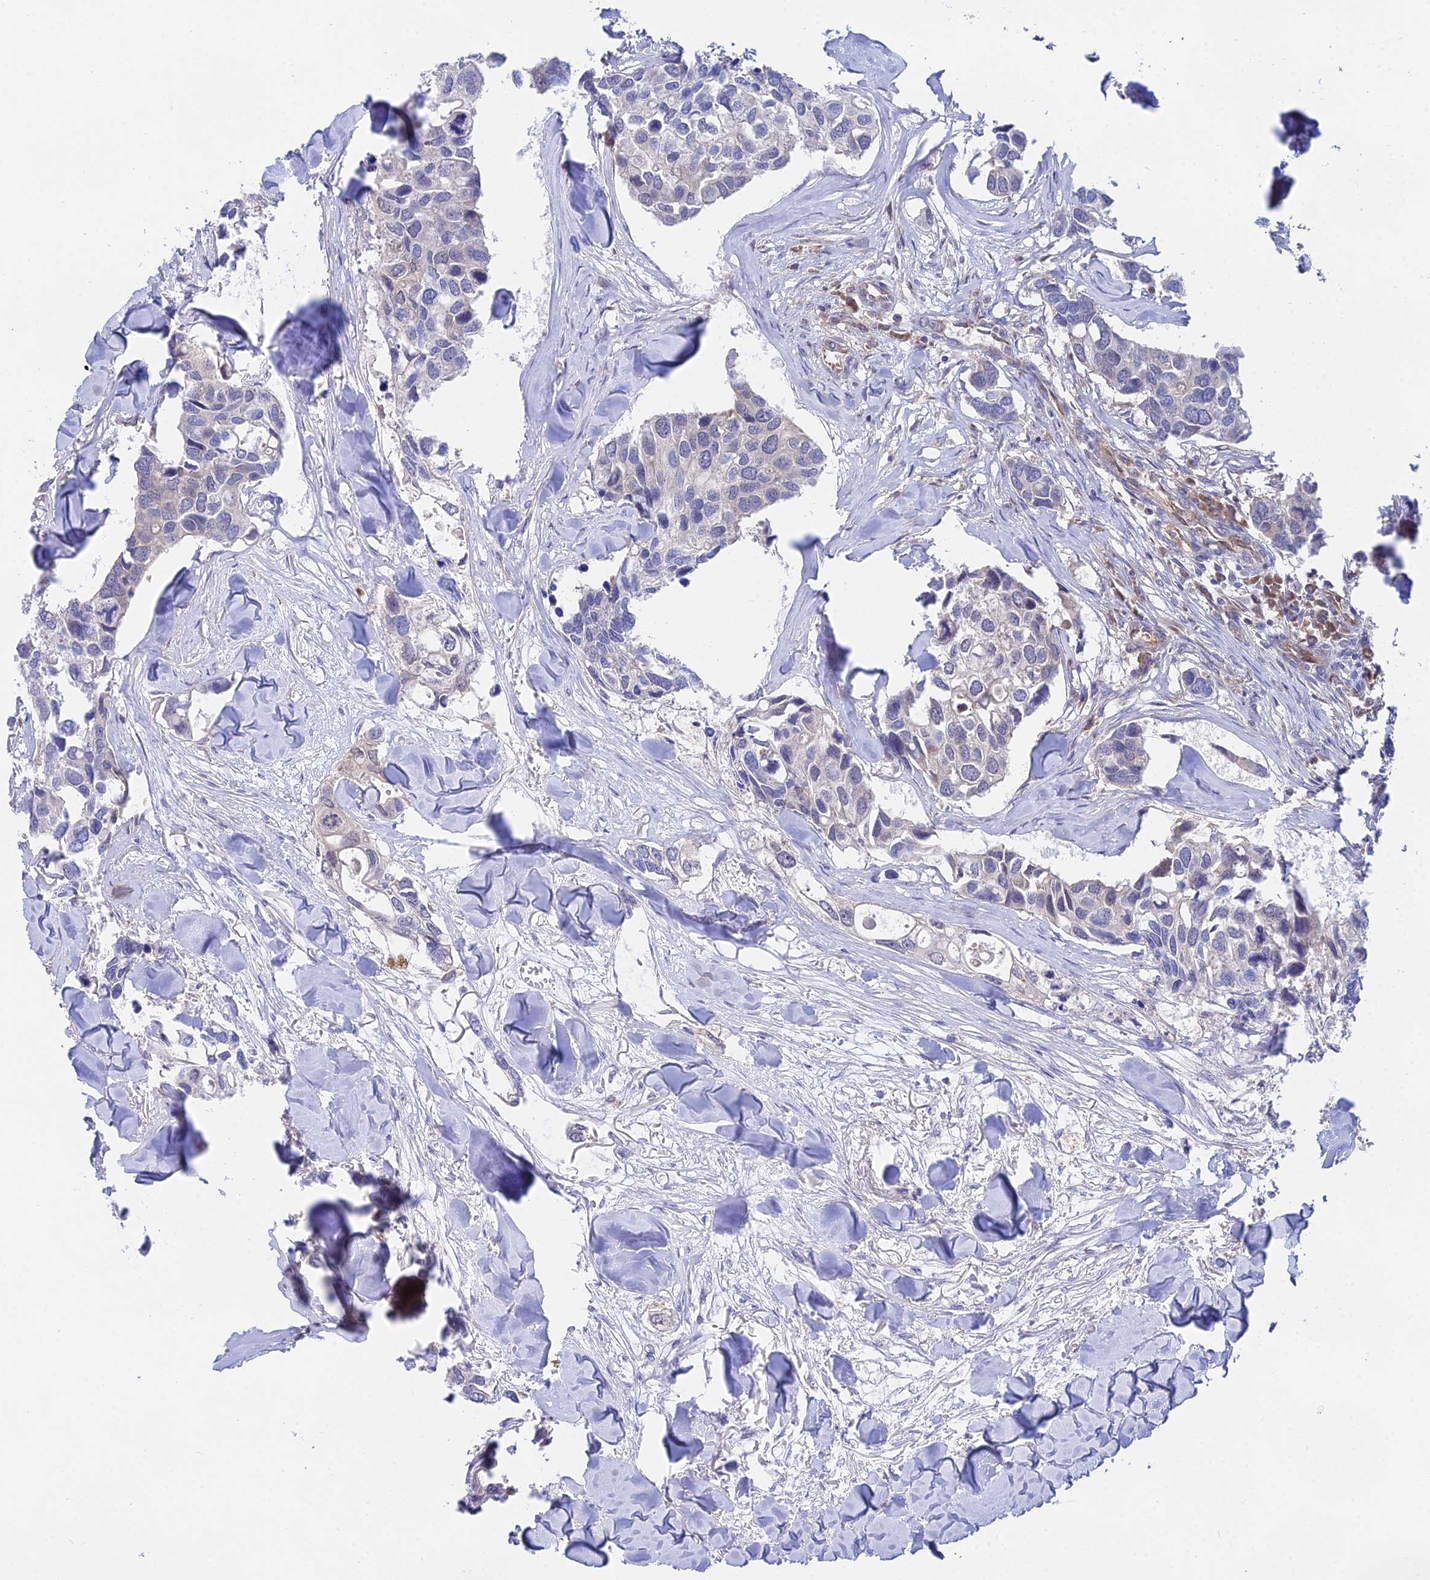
{"staining": {"intensity": "negative", "quantity": "none", "location": "none"}, "tissue": "breast cancer", "cell_type": "Tumor cells", "image_type": "cancer", "snomed": [{"axis": "morphology", "description": "Duct carcinoma"}, {"axis": "topography", "description": "Breast"}], "caption": "Protein analysis of breast cancer displays no significant staining in tumor cells. (DAB (3,3'-diaminobenzidine) IHC with hematoxylin counter stain).", "gene": "PPP2R2C", "patient": {"sex": "female", "age": 83}}